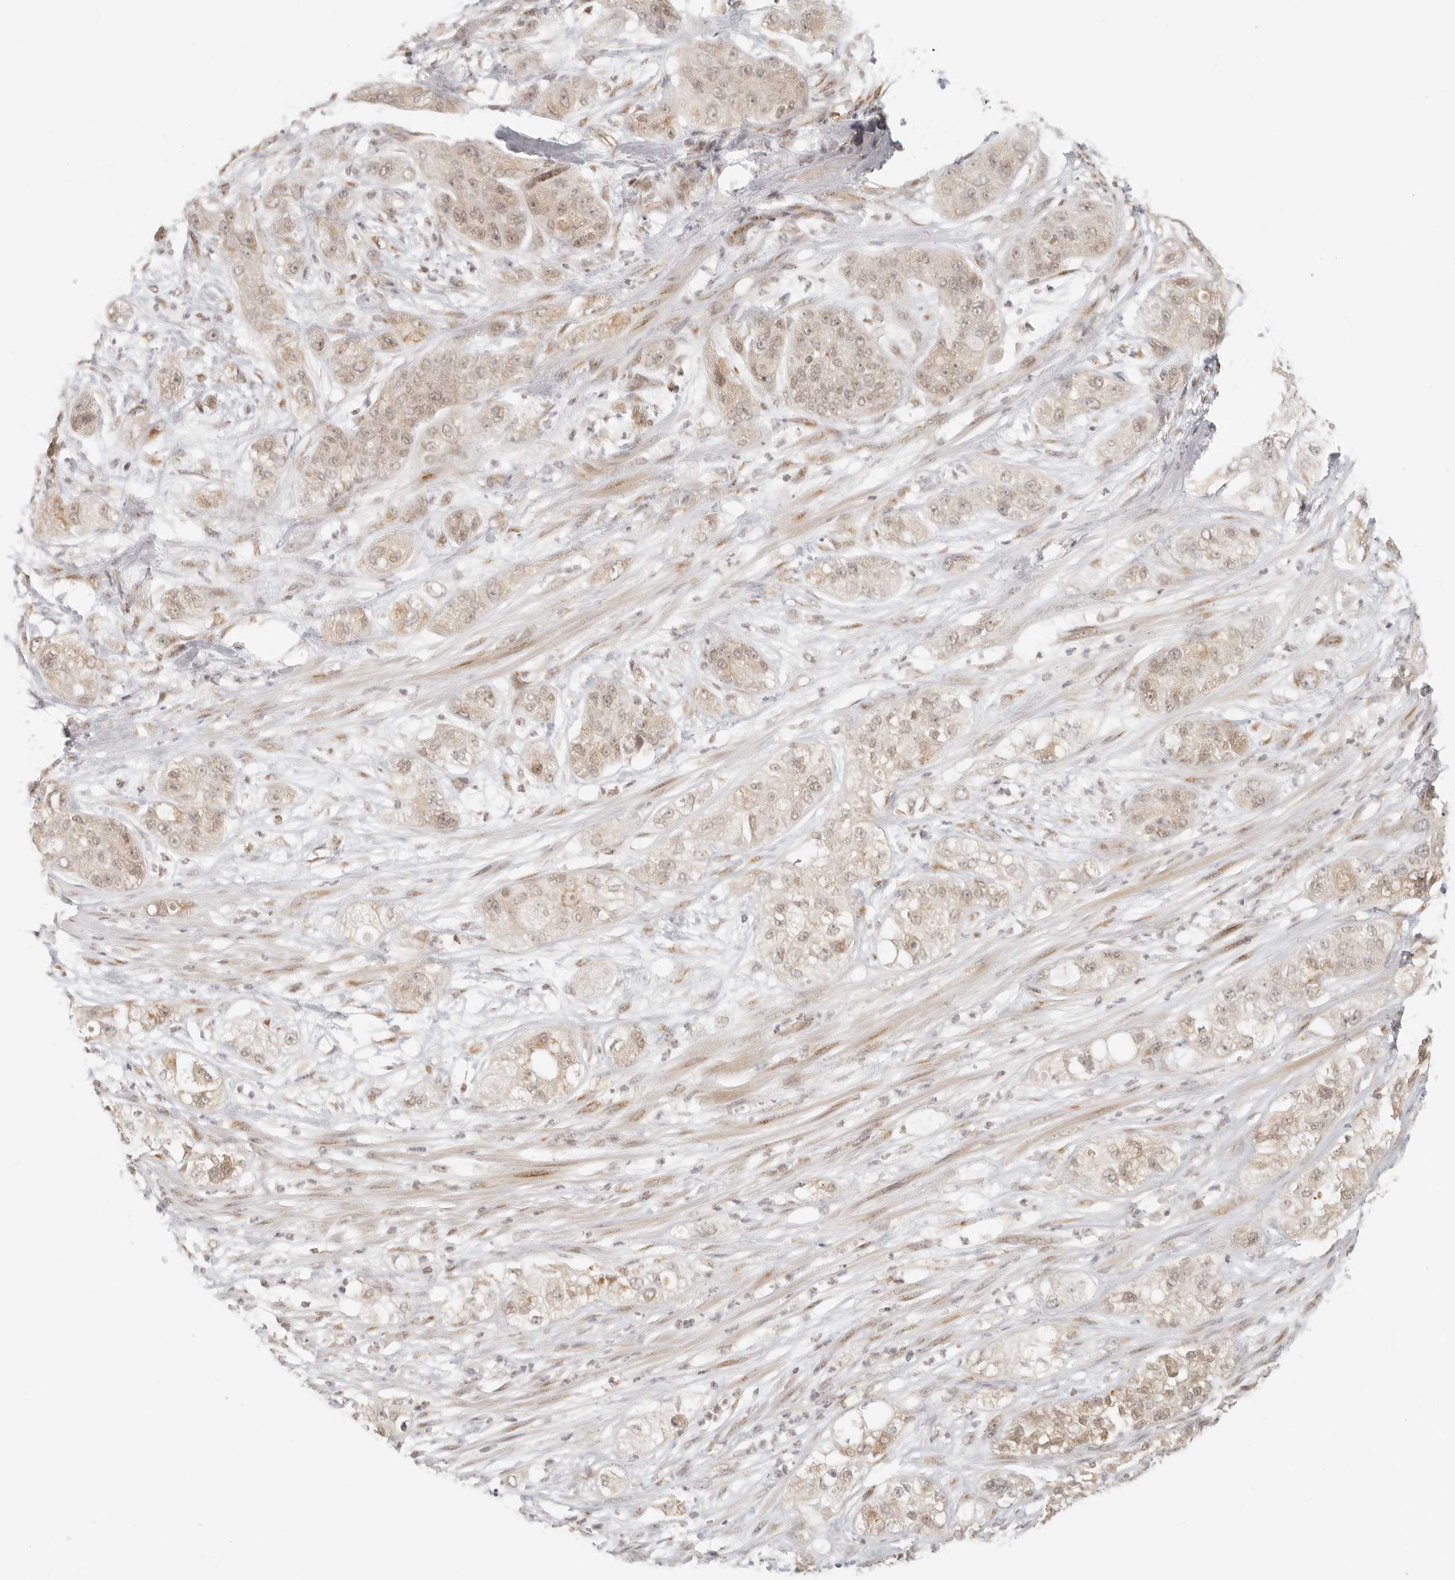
{"staining": {"intensity": "weak", "quantity": ">75%", "location": "cytoplasmic/membranous,nuclear"}, "tissue": "pancreatic cancer", "cell_type": "Tumor cells", "image_type": "cancer", "snomed": [{"axis": "morphology", "description": "Adenocarcinoma, NOS"}, {"axis": "topography", "description": "Pancreas"}], "caption": "Immunohistochemistry (IHC) micrograph of neoplastic tissue: human pancreatic adenocarcinoma stained using IHC reveals low levels of weak protein expression localized specifically in the cytoplasmic/membranous and nuclear of tumor cells, appearing as a cytoplasmic/membranous and nuclear brown color.", "gene": "INTS11", "patient": {"sex": "female", "age": 78}}